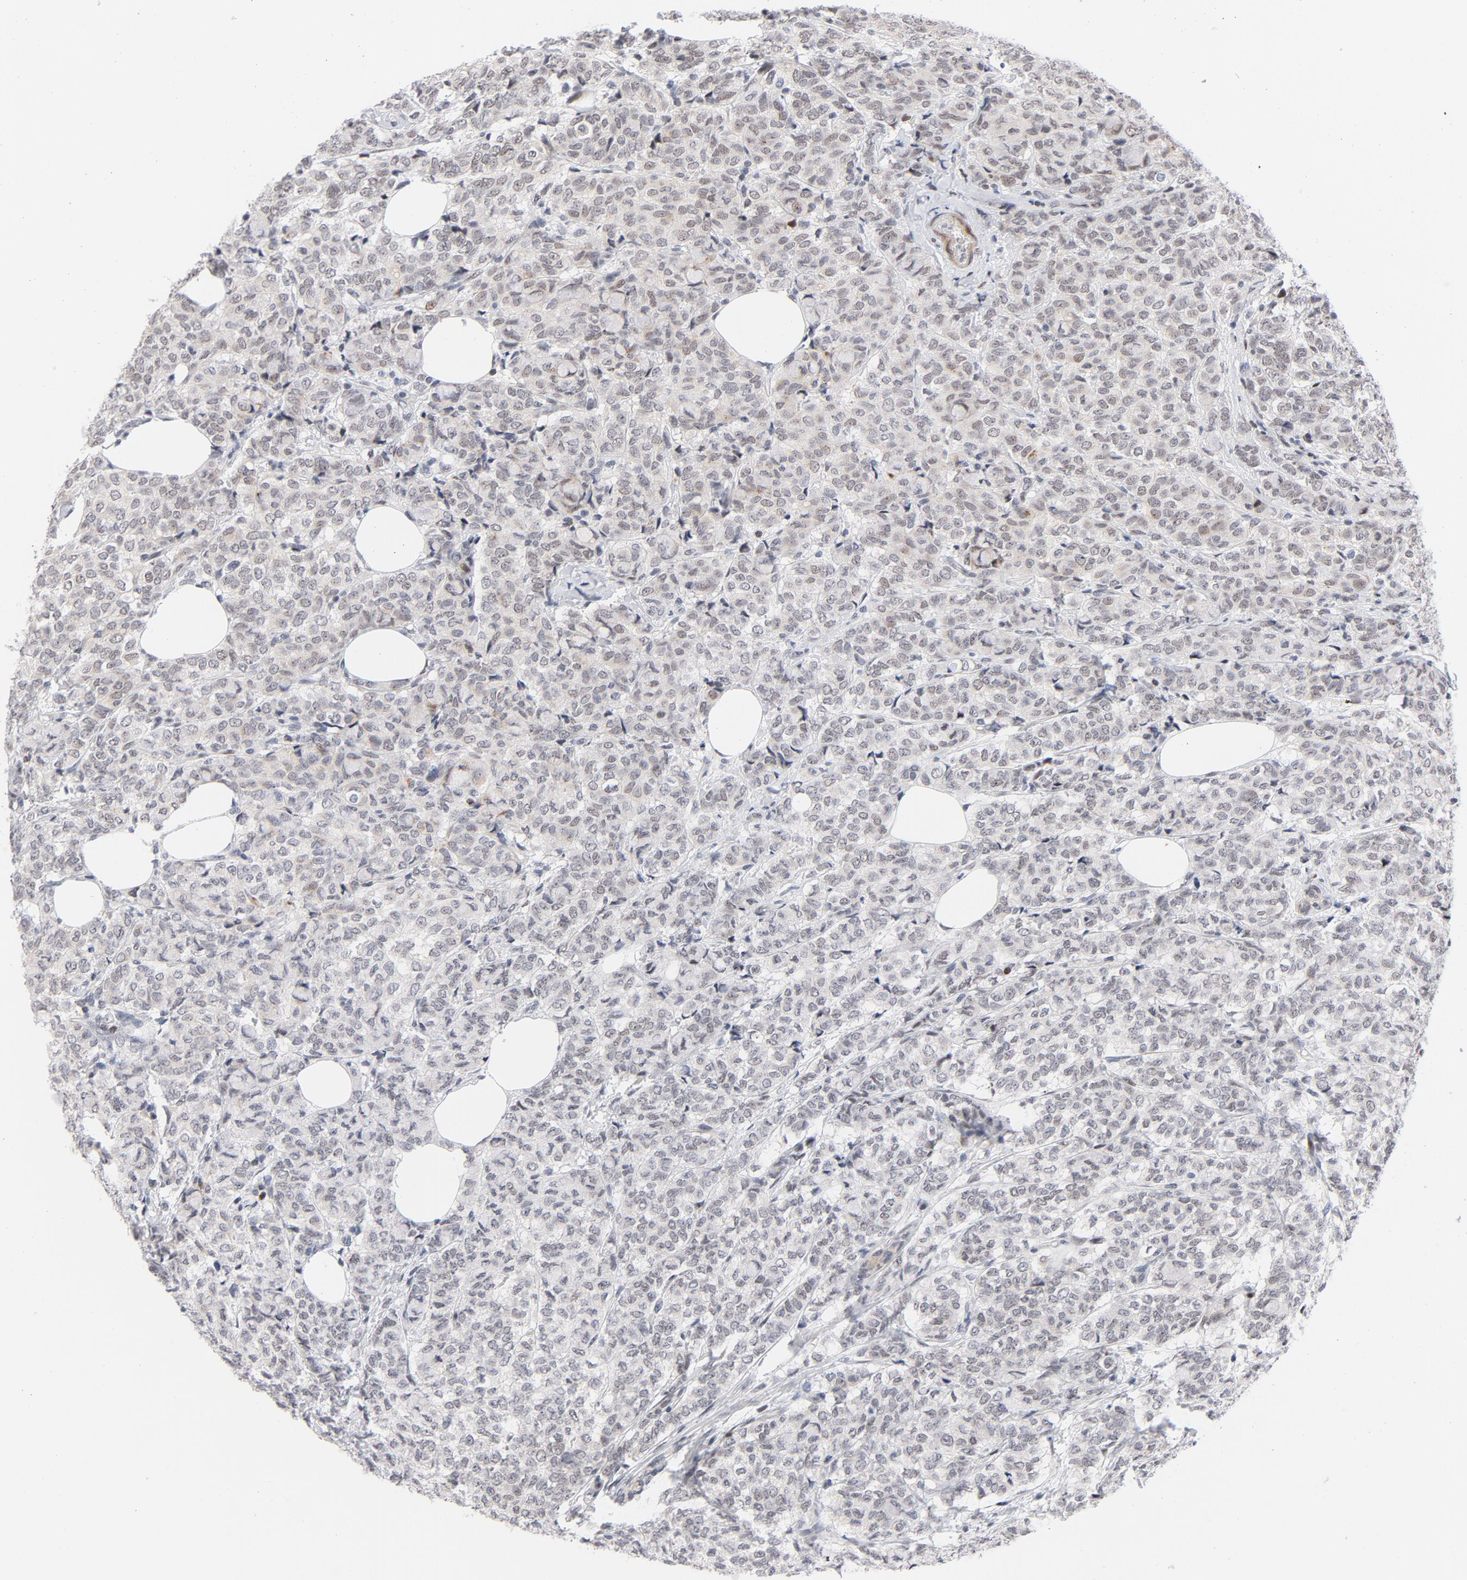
{"staining": {"intensity": "weak", "quantity": "<25%", "location": "nuclear"}, "tissue": "breast cancer", "cell_type": "Tumor cells", "image_type": "cancer", "snomed": [{"axis": "morphology", "description": "Lobular carcinoma"}, {"axis": "topography", "description": "Breast"}], "caption": "DAB (3,3'-diaminobenzidine) immunohistochemical staining of lobular carcinoma (breast) demonstrates no significant expression in tumor cells. (Stains: DAB (3,3'-diaminobenzidine) IHC with hematoxylin counter stain, Microscopy: brightfield microscopy at high magnification).", "gene": "NFIC", "patient": {"sex": "female", "age": 60}}